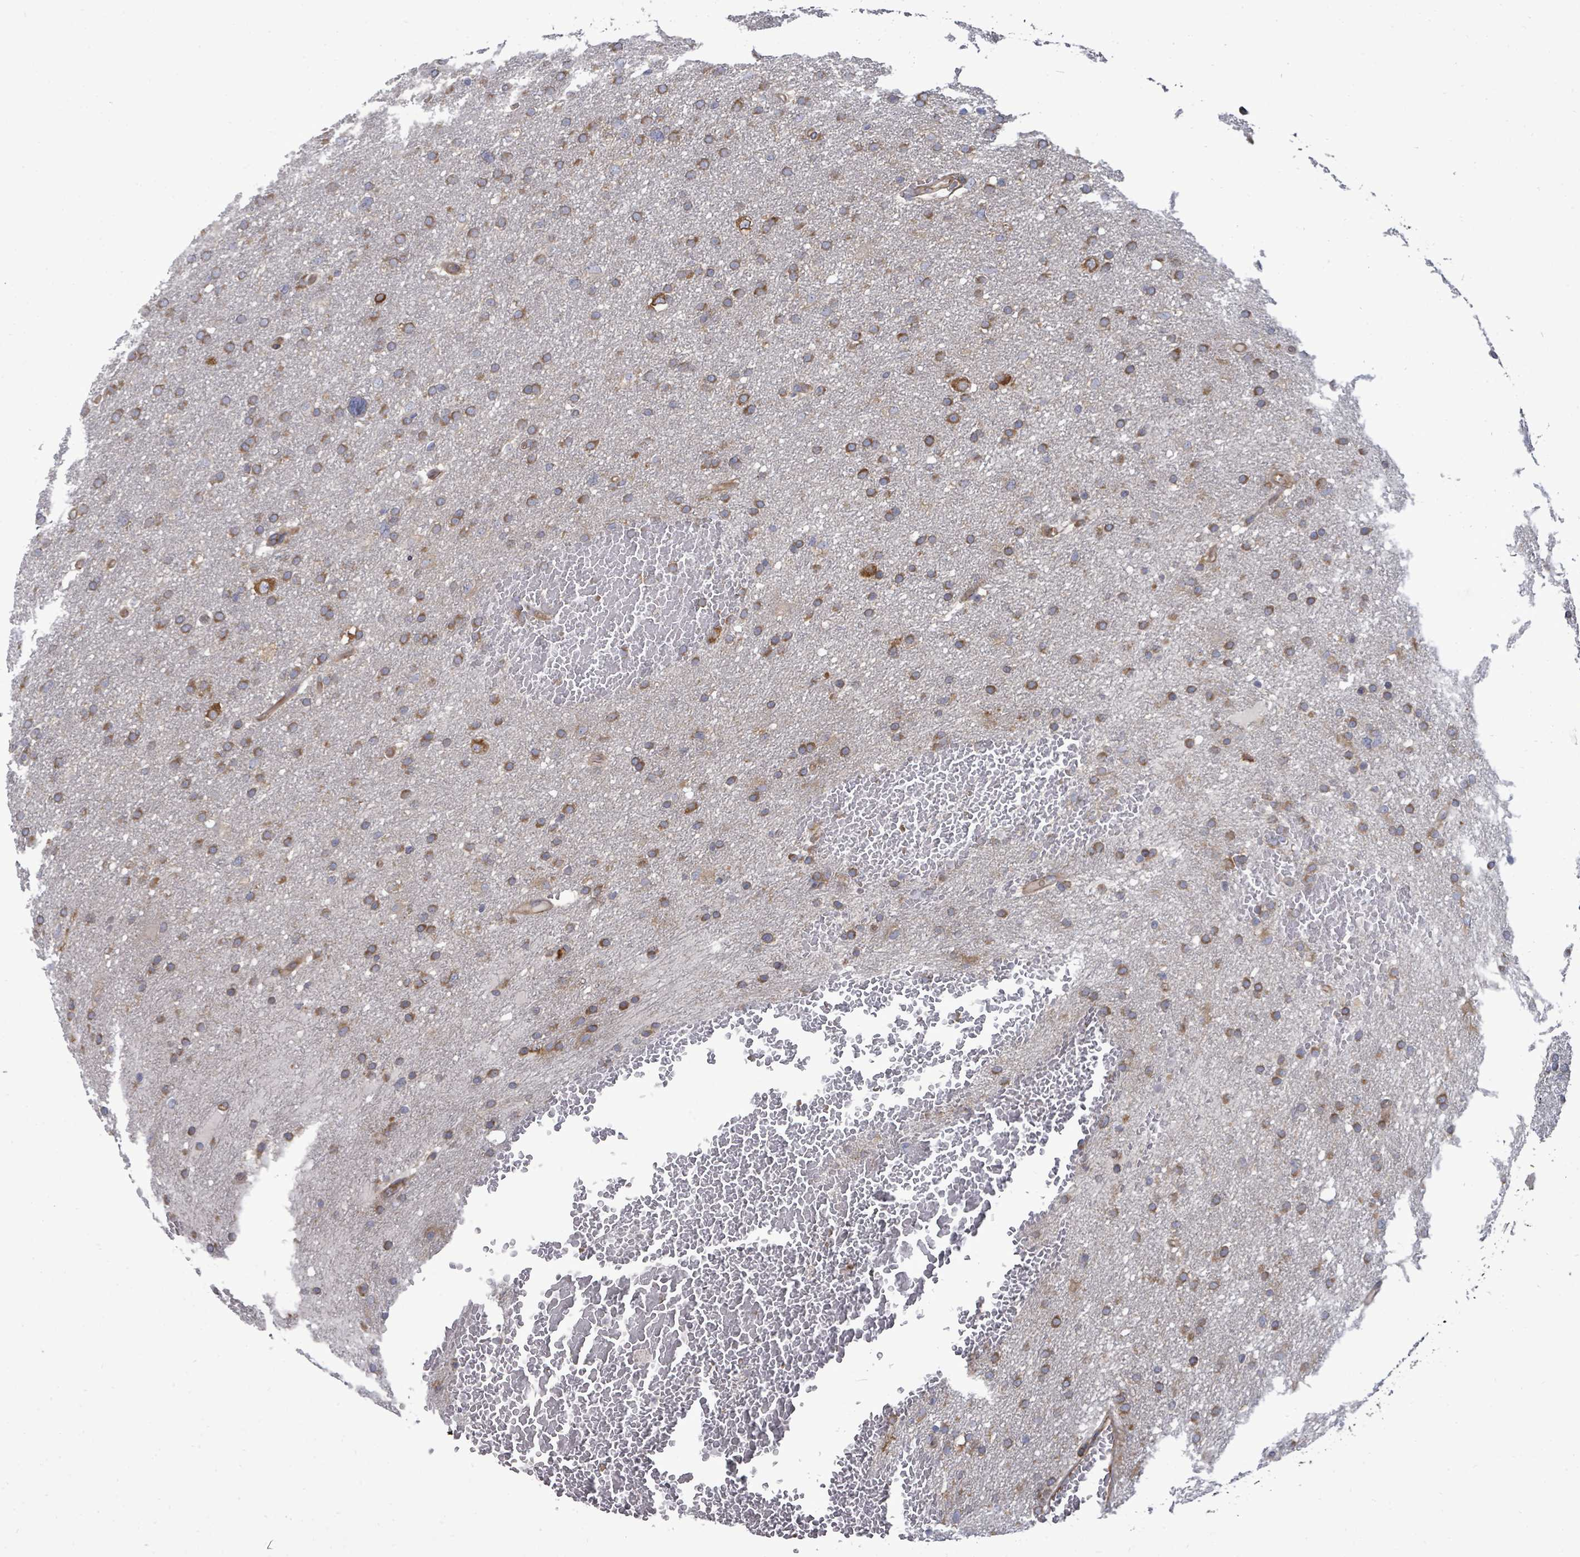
{"staining": {"intensity": "moderate", "quantity": ">75%", "location": "cytoplasmic/membranous"}, "tissue": "glioma", "cell_type": "Tumor cells", "image_type": "cancer", "snomed": [{"axis": "morphology", "description": "Glioma, malignant, High grade"}, {"axis": "topography", "description": "Cerebral cortex"}], "caption": "Tumor cells display medium levels of moderate cytoplasmic/membranous positivity in approximately >75% of cells in glioma.", "gene": "EIF3C", "patient": {"sex": "female", "age": 36}}